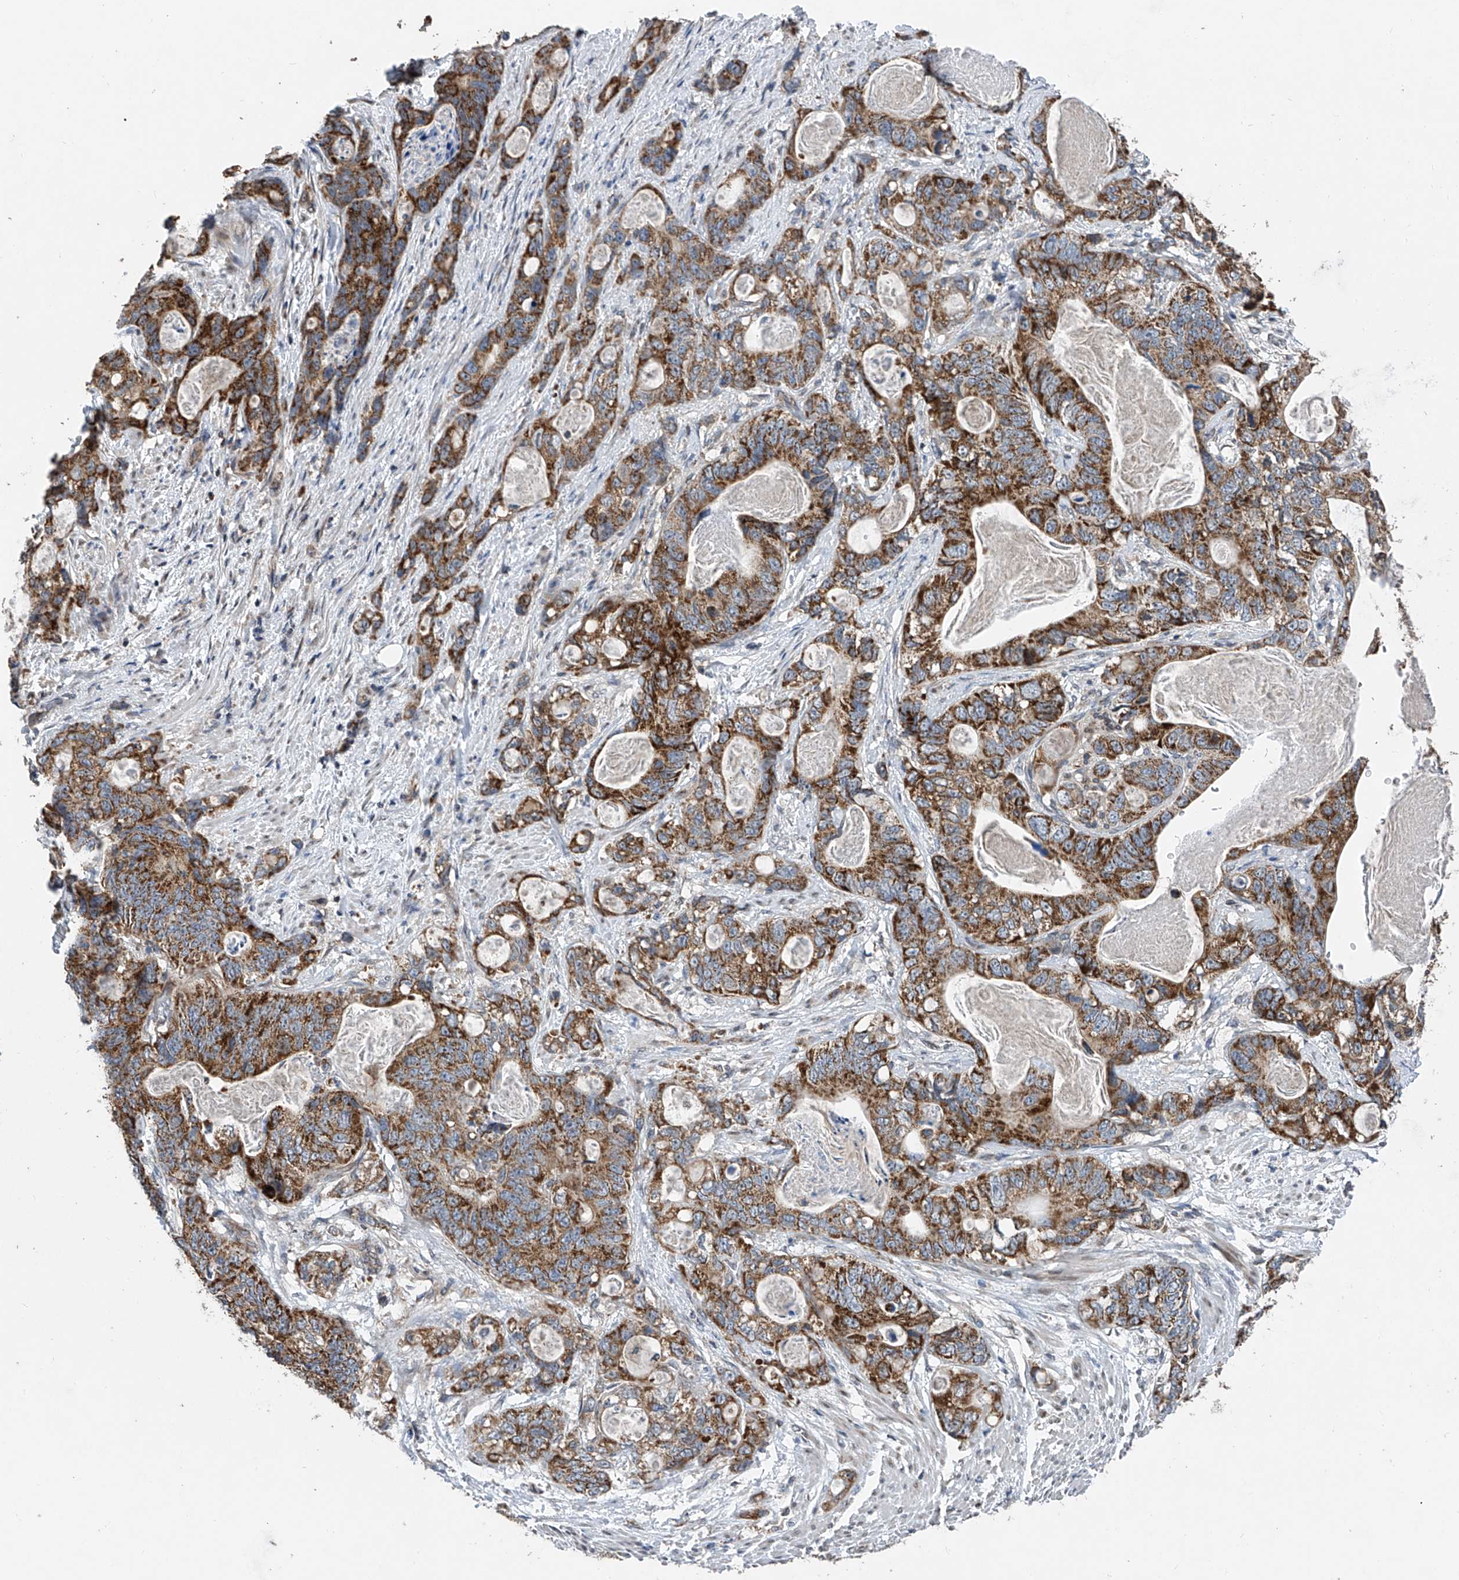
{"staining": {"intensity": "strong", "quantity": ">75%", "location": "cytoplasmic/membranous"}, "tissue": "stomach cancer", "cell_type": "Tumor cells", "image_type": "cancer", "snomed": [{"axis": "morphology", "description": "Normal tissue, NOS"}, {"axis": "morphology", "description": "Adenocarcinoma, NOS"}, {"axis": "topography", "description": "Stomach"}], "caption": "Stomach cancer was stained to show a protein in brown. There is high levels of strong cytoplasmic/membranous staining in about >75% of tumor cells.", "gene": "BCKDHB", "patient": {"sex": "female", "age": 89}}